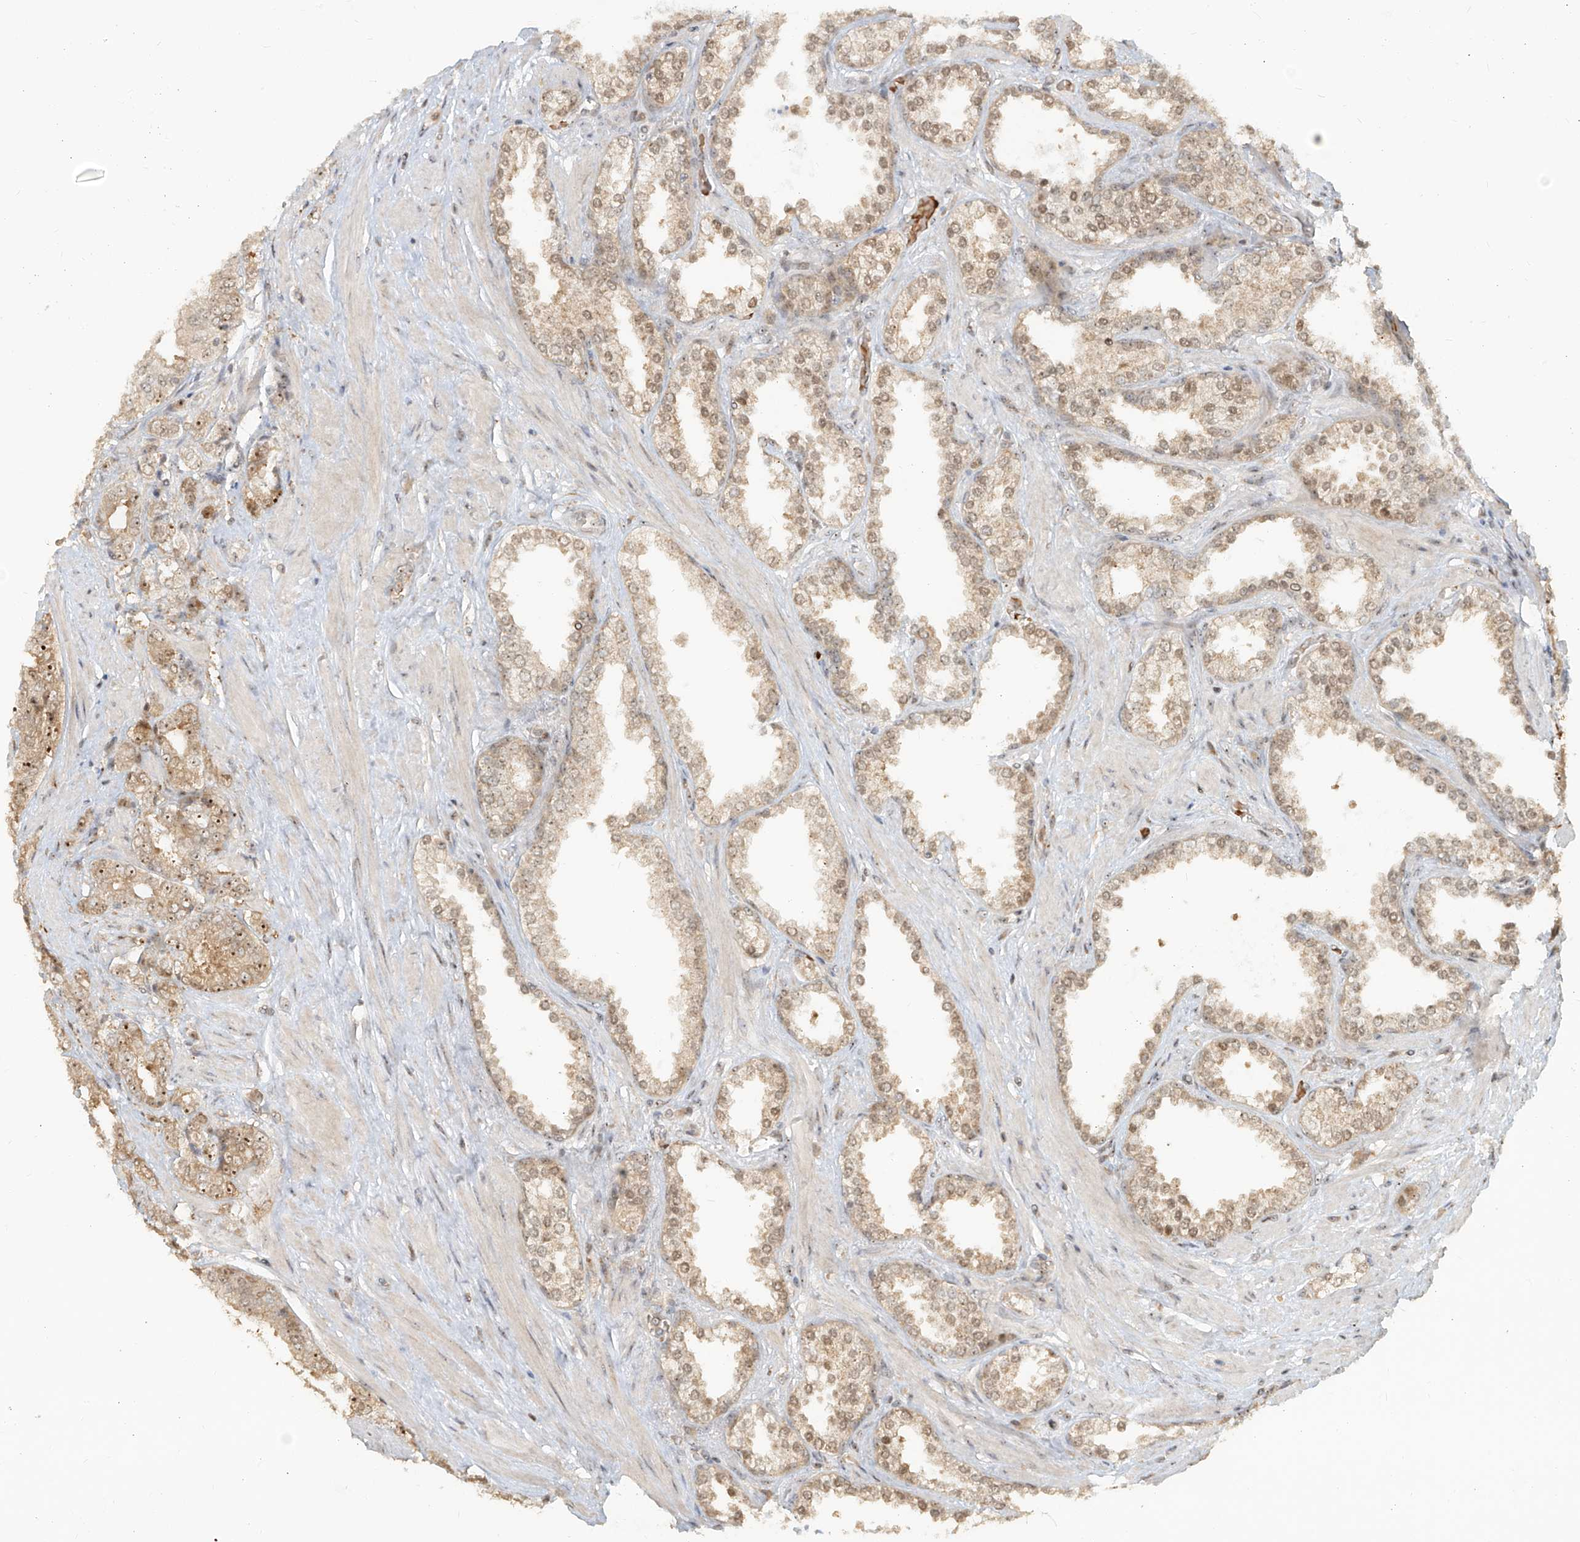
{"staining": {"intensity": "moderate", "quantity": ">75%", "location": "cytoplasmic/membranous,nuclear"}, "tissue": "prostate cancer", "cell_type": "Tumor cells", "image_type": "cancer", "snomed": [{"axis": "morphology", "description": "Adenocarcinoma, High grade"}, {"axis": "topography", "description": "Prostate"}], "caption": "An immunohistochemistry micrograph of tumor tissue is shown. Protein staining in brown labels moderate cytoplasmic/membranous and nuclear positivity in adenocarcinoma (high-grade) (prostate) within tumor cells.", "gene": "BYSL", "patient": {"sex": "male", "age": 61}}